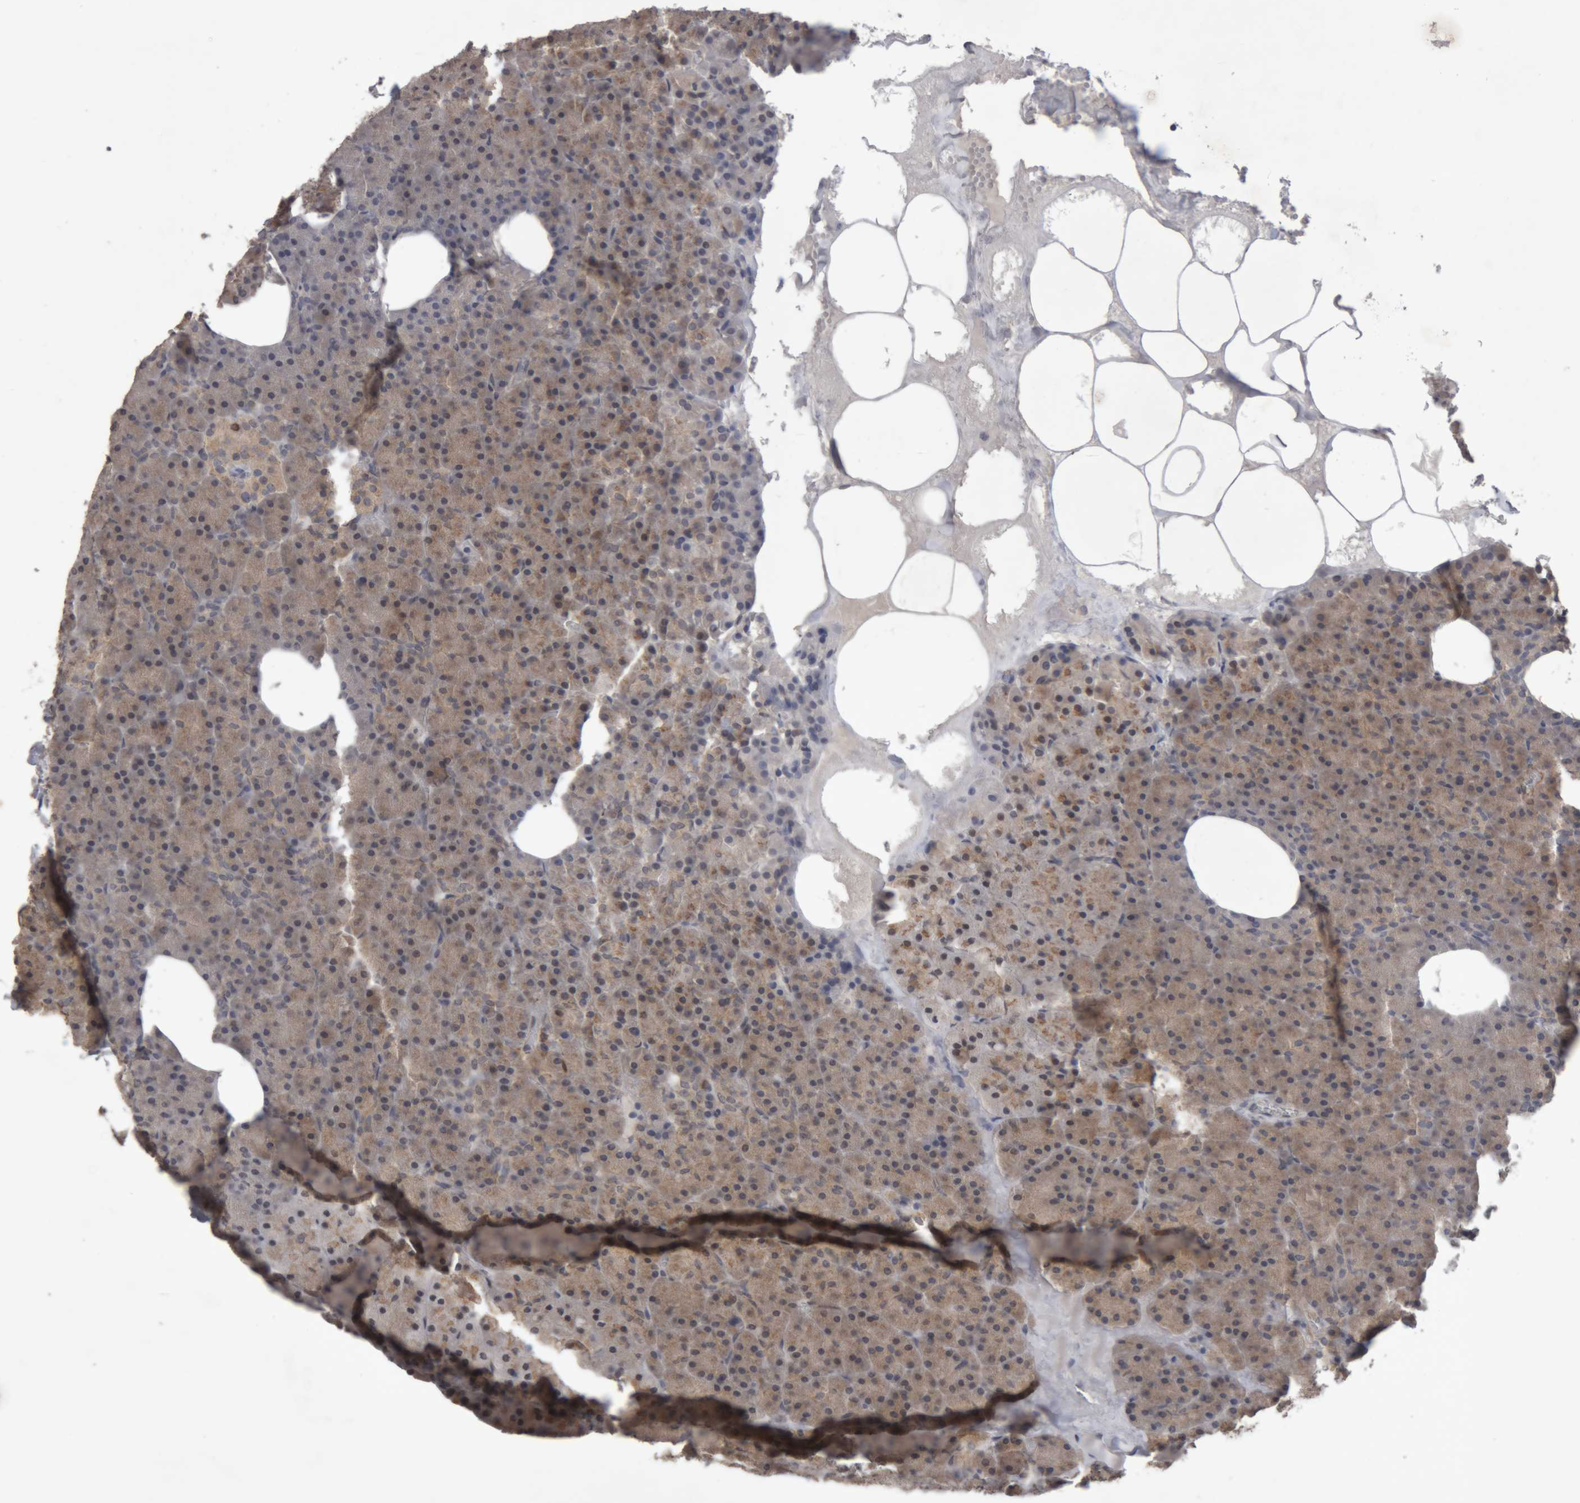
{"staining": {"intensity": "moderate", "quantity": ">75%", "location": "cytoplasmic/membranous,nuclear"}, "tissue": "pancreas", "cell_type": "Exocrine glandular cells", "image_type": "normal", "snomed": [{"axis": "morphology", "description": "Normal tissue, NOS"}, {"axis": "morphology", "description": "Carcinoid, malignant, NOS"}, {"axis": "topography", "description": "Pancreas"}], "caption": "Unremarkable pancreas demonstrates moderate cytoplasmic/membranous,nuclear expression in approximately >75% of exocrine glandular cells (DAB IHC with brightfield microscopy, high magnification)..", "gene": "NFATC2", "patient": {"sex": "female", "age": 35}}